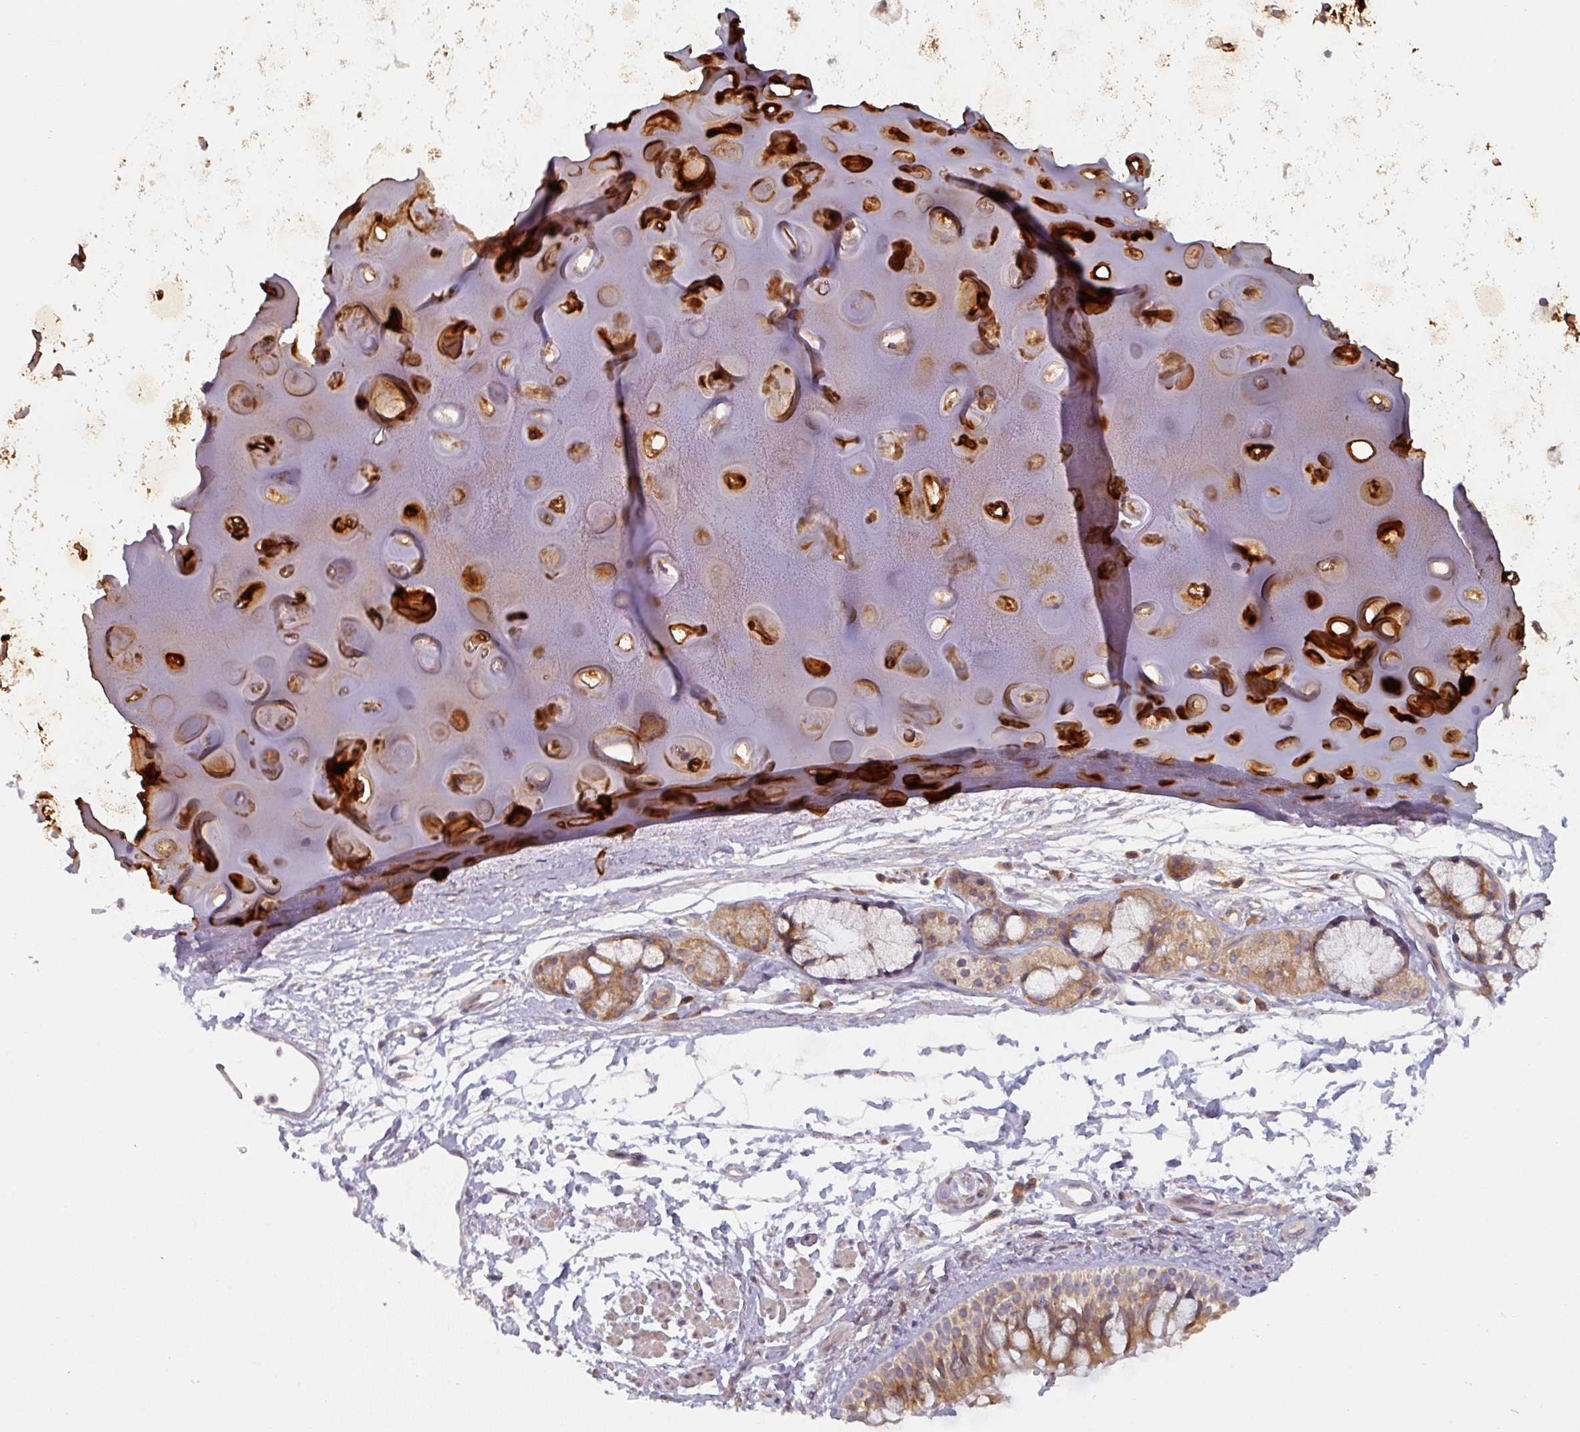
{"staining": {"intensity": "moderate", "quantity": ">75%", "location": "cytoplasmic/membranous"}, "tissue": "bronchus", "cell_type": "Respiratory epithelial cells", "image_type": "normal", "snomed": [{"axis": "morphology", "description": "Normal tissue, NOS"}, {"axis": "topography", "description": "Lymph node"}, {"axis": "topography", "description": "Cartilage tissue"}, {"axis": "topography", "description": "Bronchus"}], "caption": "Respiratory epithelial cells display moderate cytoplasmic/membranous expression in approximately >75% of cells in unremarkable bronchus.", "gene": "TAPT1", "patient": {"sex": "female", "age": 70}}